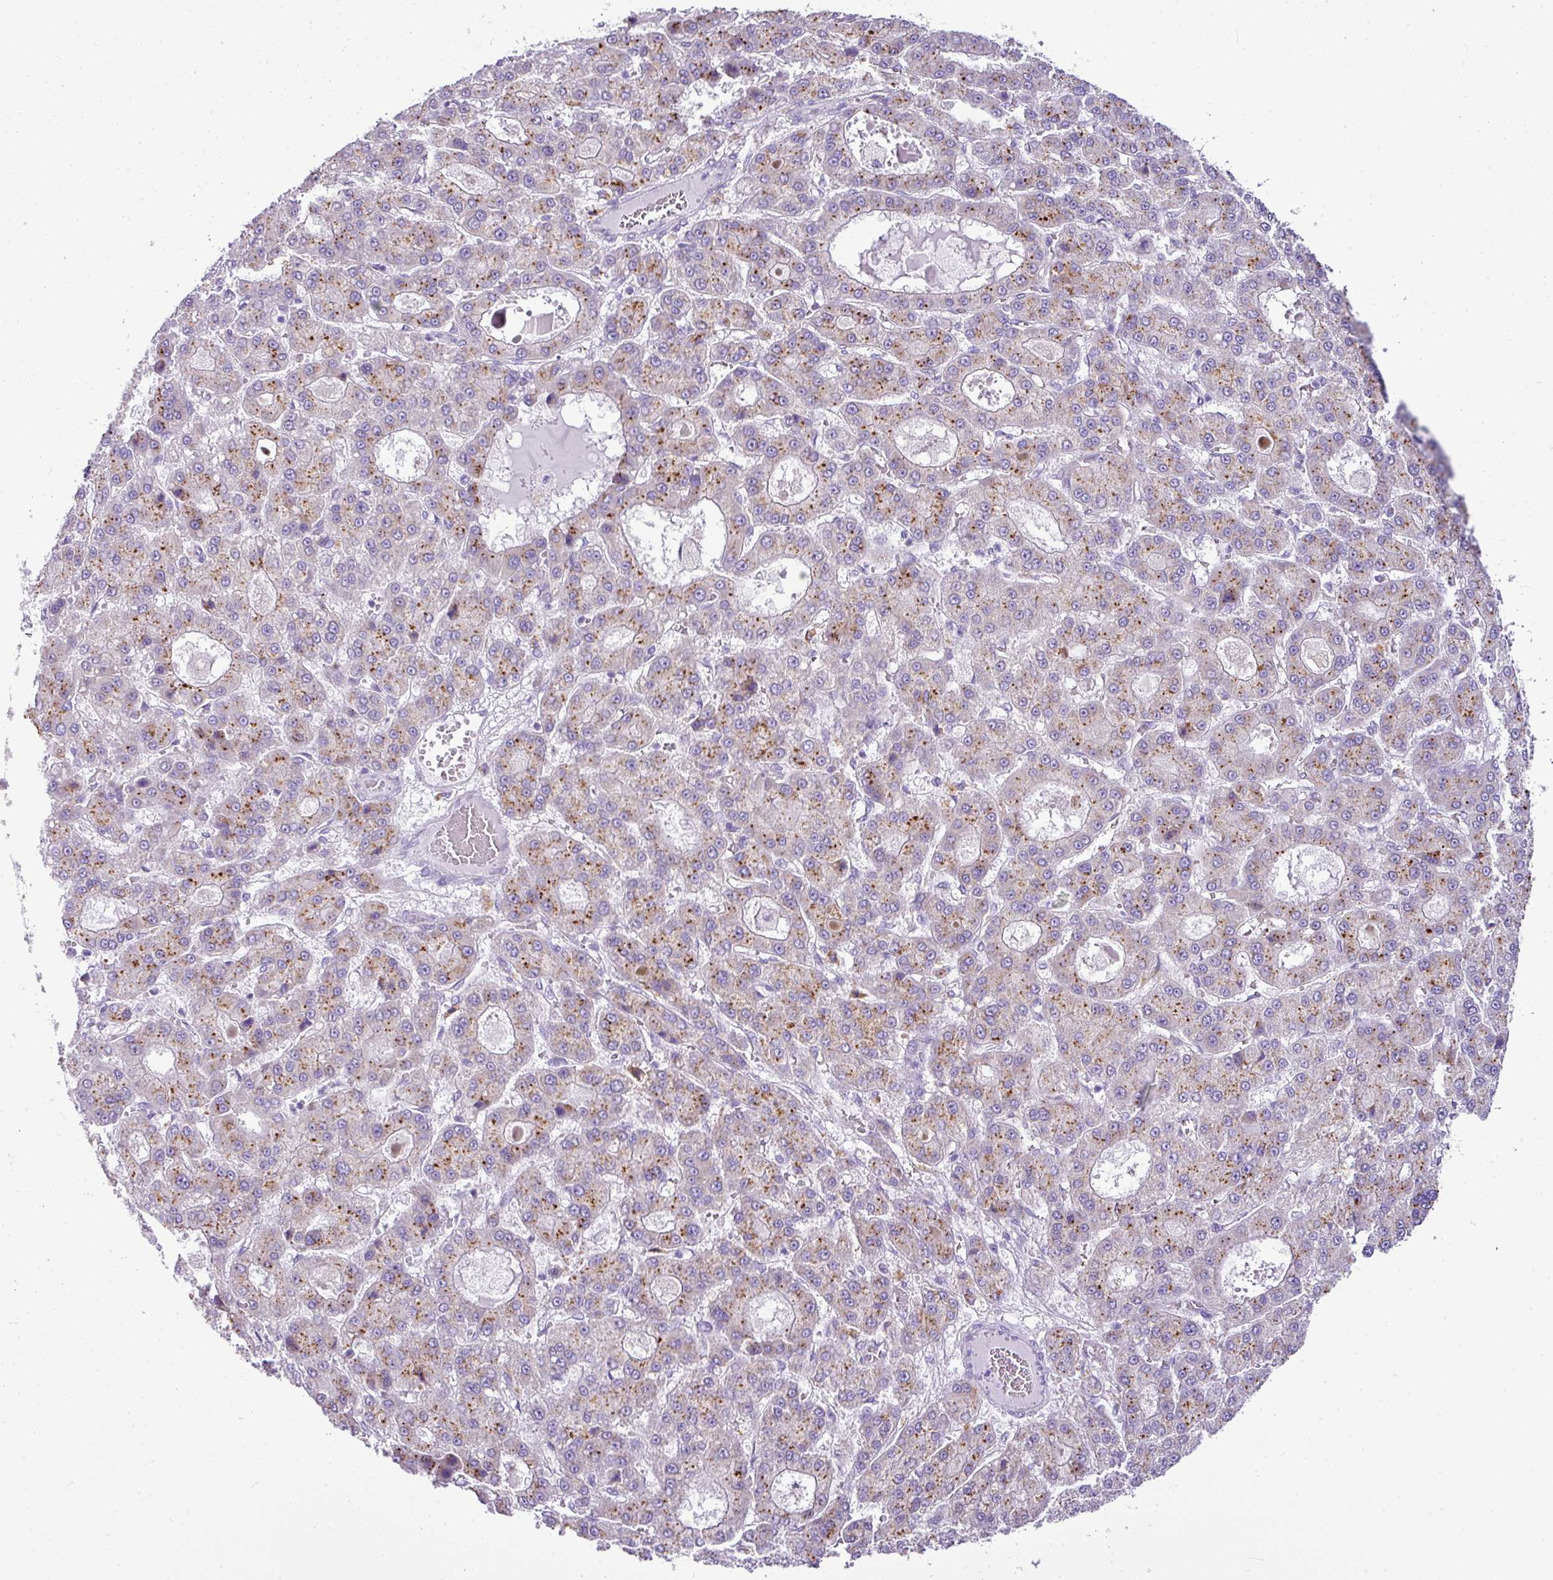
{"staining": {"intensity": "moderate", "quantity": ">75%", "location": "cytoplasmic/membranous"}, "tissue": "liver cancer", "cell_type": "Tumor cells", "image_type": "cancer", "snomed": [{"axis": "morphology", "description": "Carcinoma, Hepatocellular, NOS"}, {"axis": "topography", "description": "Liver"}], "caption": "Protein expression analysis of human liver cancer (hepatocellular carcinoma) reveals moderate cytoplasmic/membranous staining in approximately >75% of tumor cells.", "gene": "PGAP4", "patient": {"sex": "male", "age": 70}}